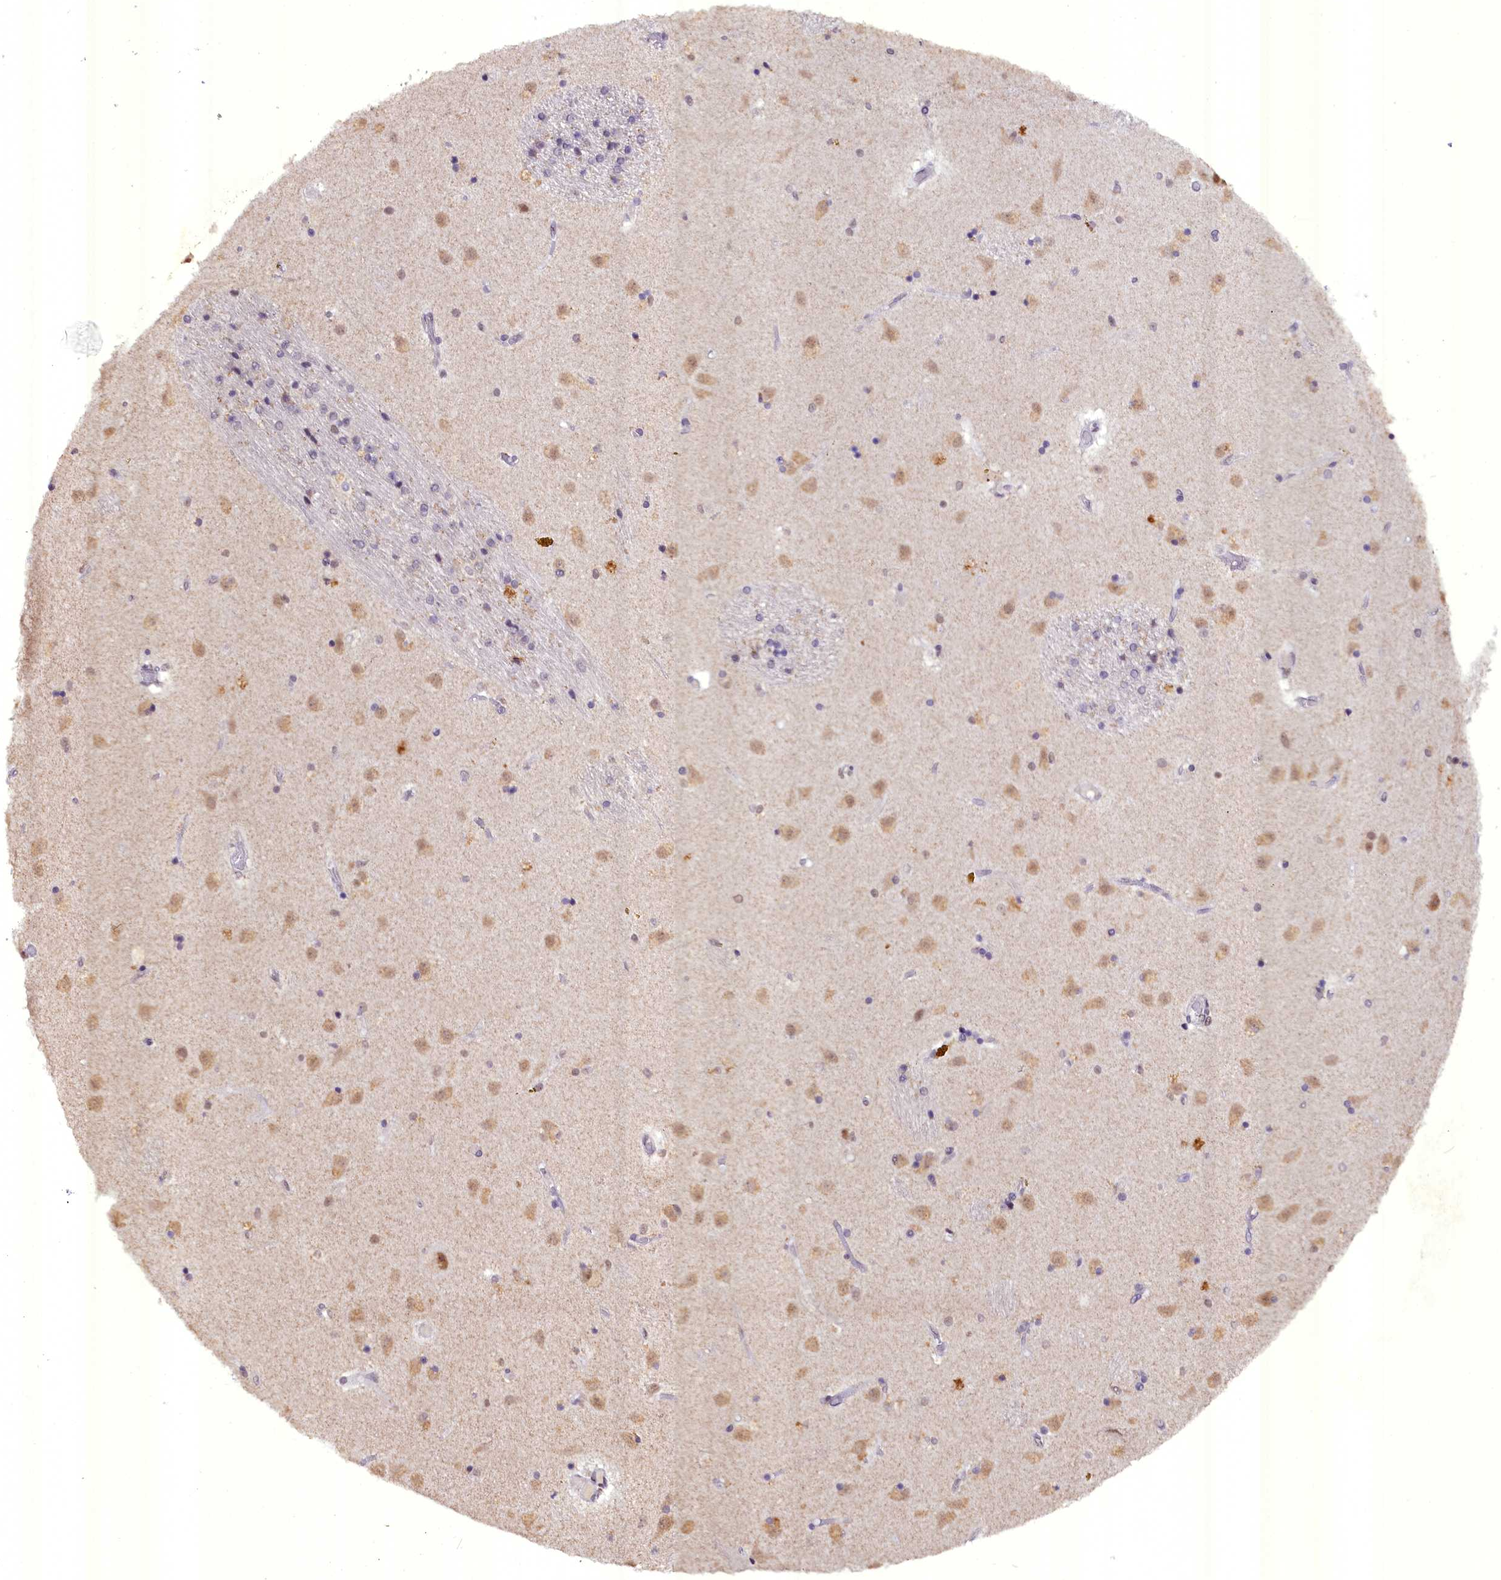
{"staining": {"intensity": "negative", "quantity": "none", "location": "none"}, "tissue": "caudate", "cell_type": "Glial cells", "image_type": "normal", "snomed": [{"axis": "morphology", "description": "Normal tissue, NOS"}, {"axis": "topography", "description": "Lateral ventricle wall"}], "caption": "This is an immunohistochemistry (IHC) image of benign caudate. There is no expression in glial cells.", "gene": "NCBP1", "patient": {"sex": "male", "age": 70}}